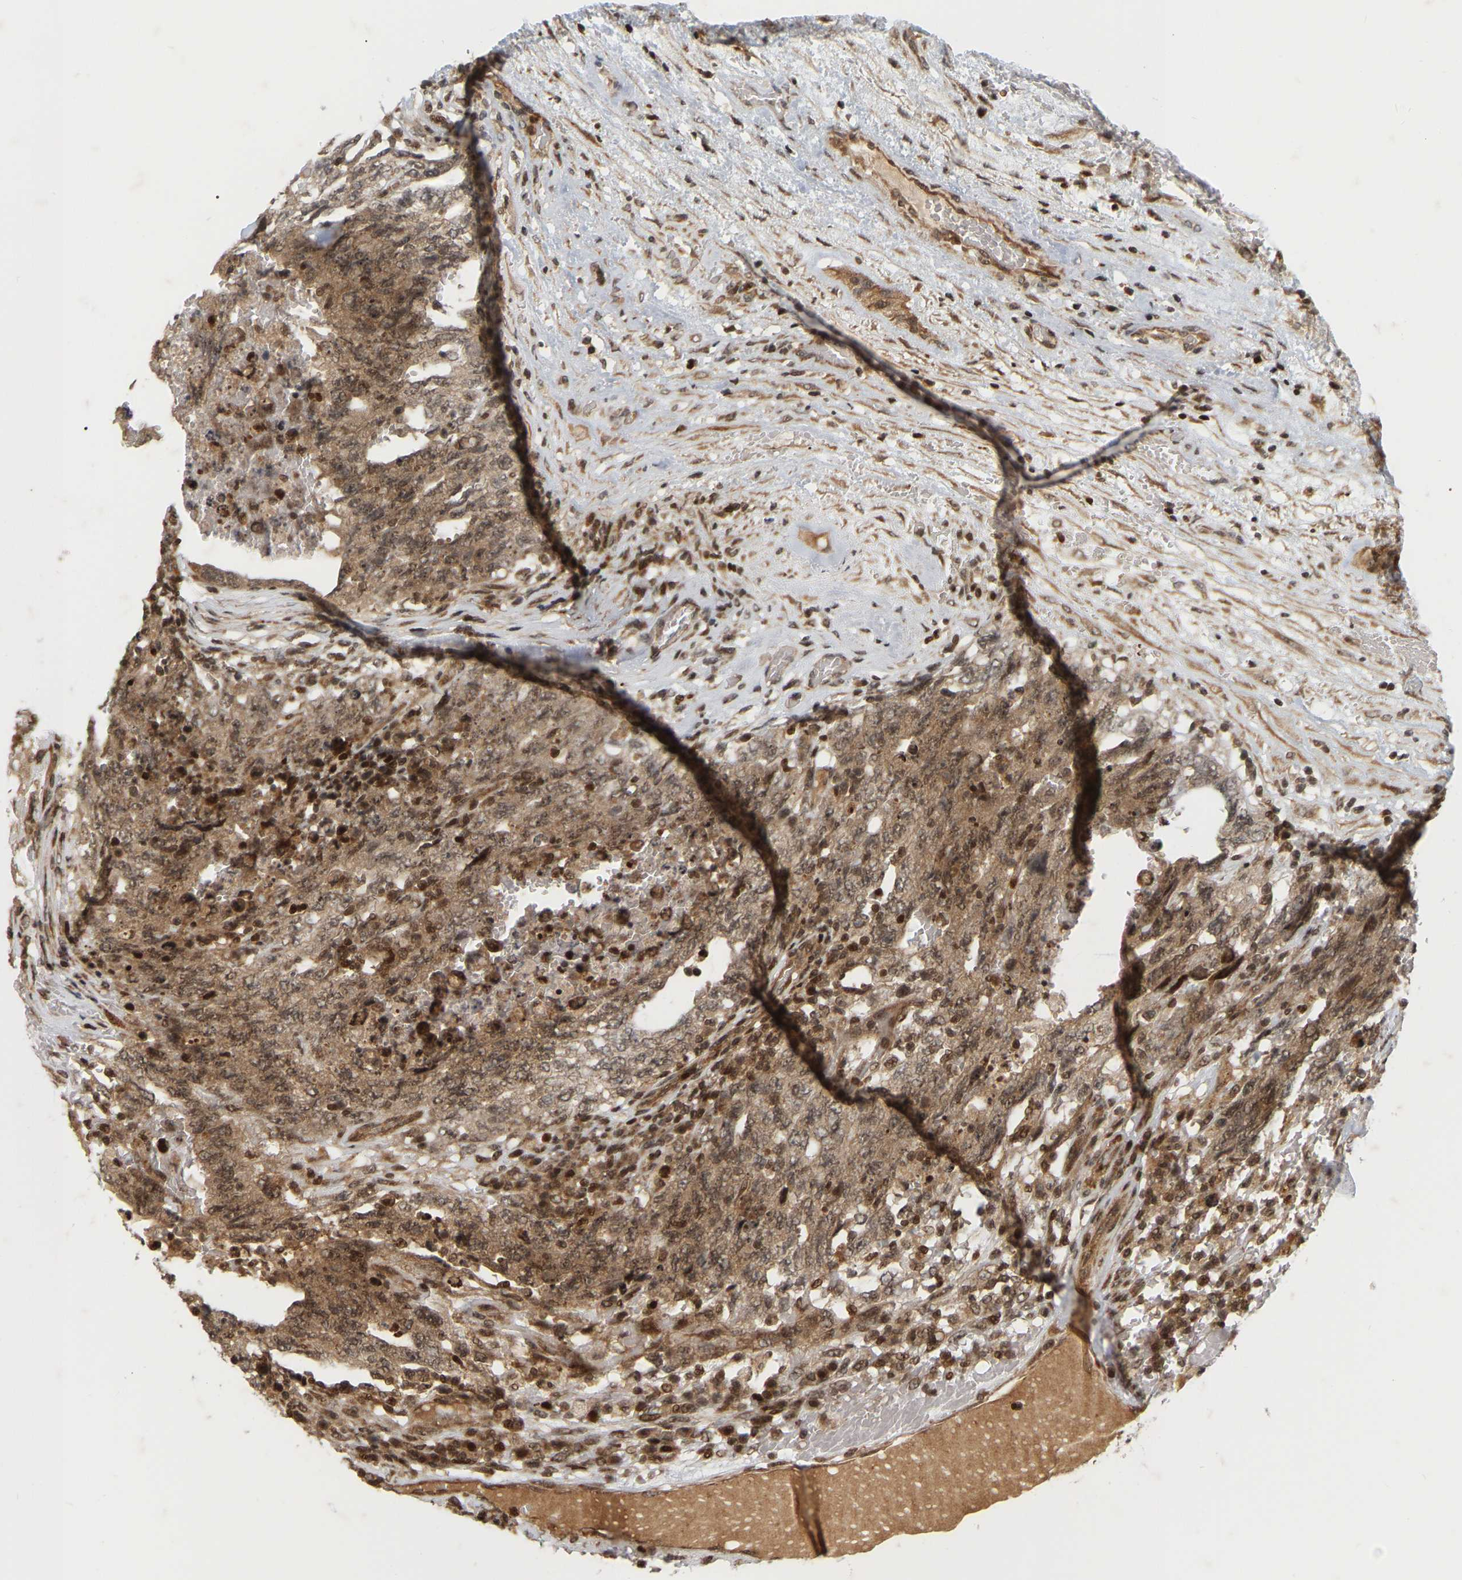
{"staining": {"intensity": "moderate", "quantity": ">75%", "location": "cytoplasmic/membranous,nuclear"}, "tissue": "testis cancer", "cell_type": "Tumor cells", "image_type": "cancer", "snomed": [{"axis": "morphology", "description": "Carcinoma, Embryonal, NOS"}, {"axis": "topography", "description": "Testis"}], "caption": "This image demonstrates IHC staining of testis embryonal carcinoma, with medium moderate cytoplasmic/membranous and nuclear positivity in about >75% of tumor cells.", "gene": "NFE2L2", "patient": {"sex": "male", "age": 26}}